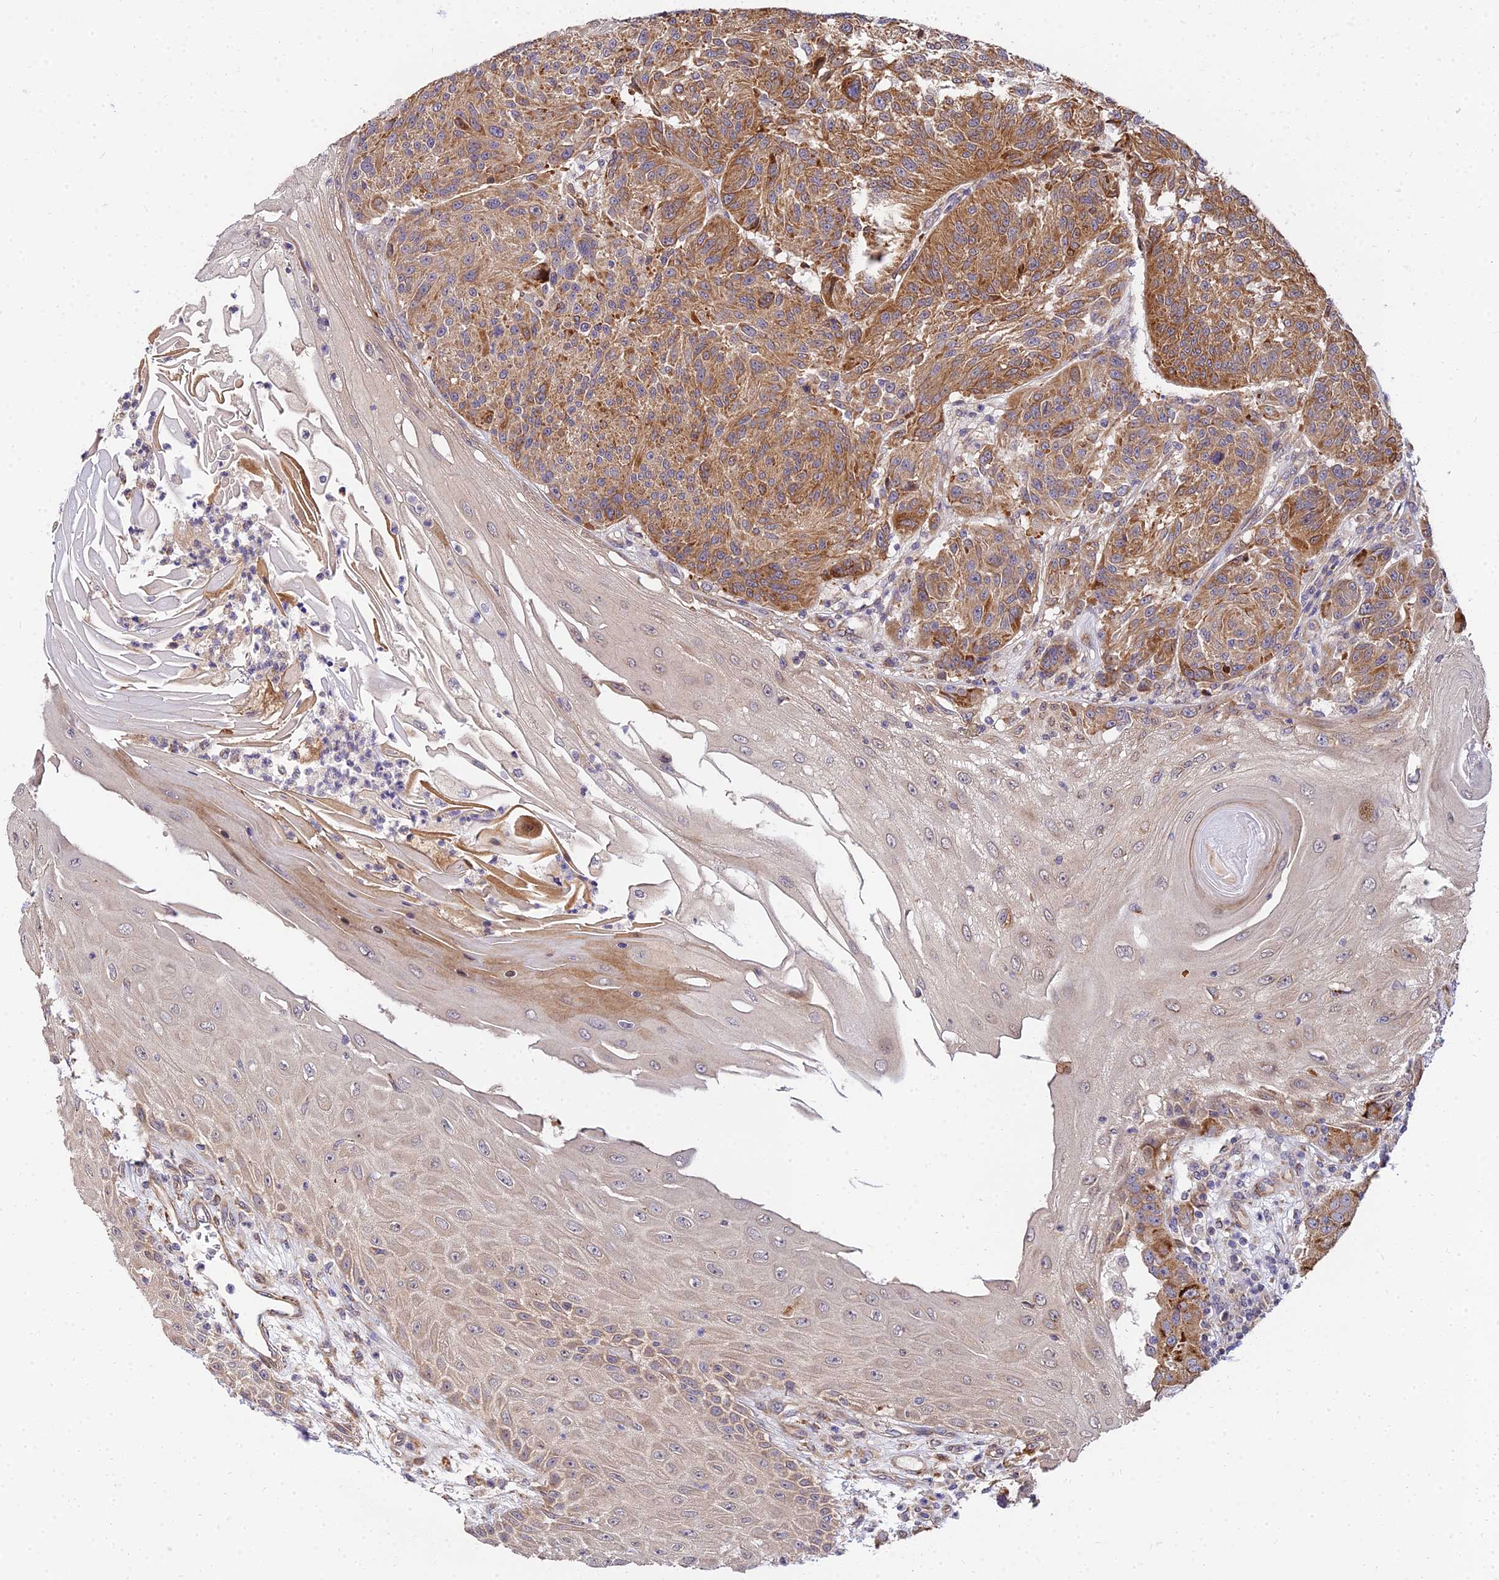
{"staining": {"intensity": "moderate", "quantity": ">75%", "location": "cytoplasmic/membranous"}, "tissue": "melanoma", "cell_type": "Tumor cells", "image_type": "cancer", "snomed": [{"axis": "morphology", "description": "Malignant melanoma, NOS"}, {"axis": "topography", "description": "Skin"}], "caption": "Tumor cells display moderate cytoplasmic/membranous expression in about >75% of cells in melanoma.", "gene": "ARL8B", "patient": {"sex": "male", "age": 53}}